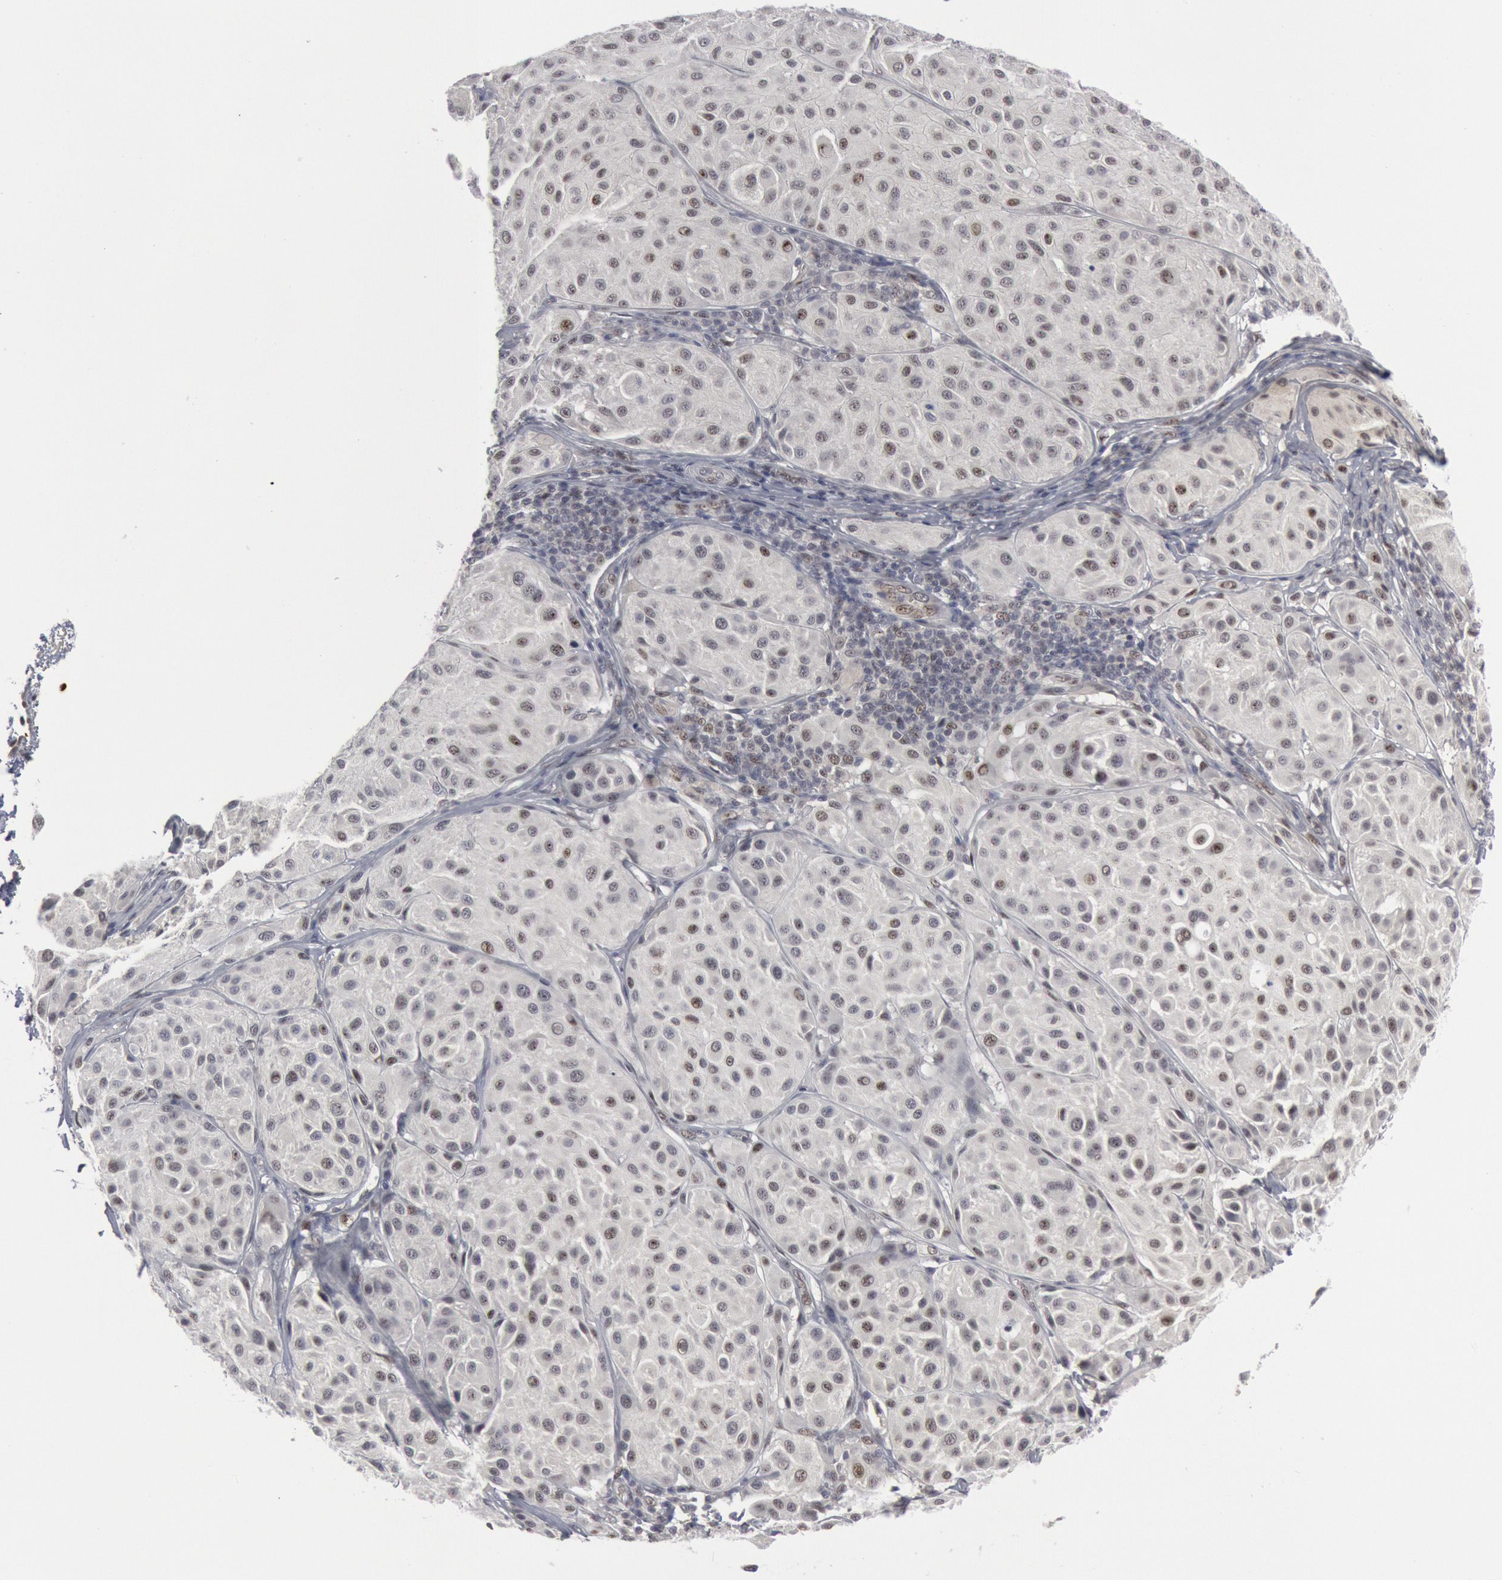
{"staining": {"intensity": "negative", "quantity": "none", "location": "none"}, "tissue": "melanoma", "cell_type": "Tumor cells", "image_type": "cancer", "snomed": [{"axis": "morphology", "description": "Malignant melanoma, NOS"}, {"axis": "topography", "description": "Skin"}], "caption": "Tumor cells show no significant protein staining in malignant melanoma. (DAB (3,3'-diaminobenzidine) immunohistochemistry with hematoxylin counter stain).", "gene": "FOXO1", "patient": {"sex": "male", "age": 36}}